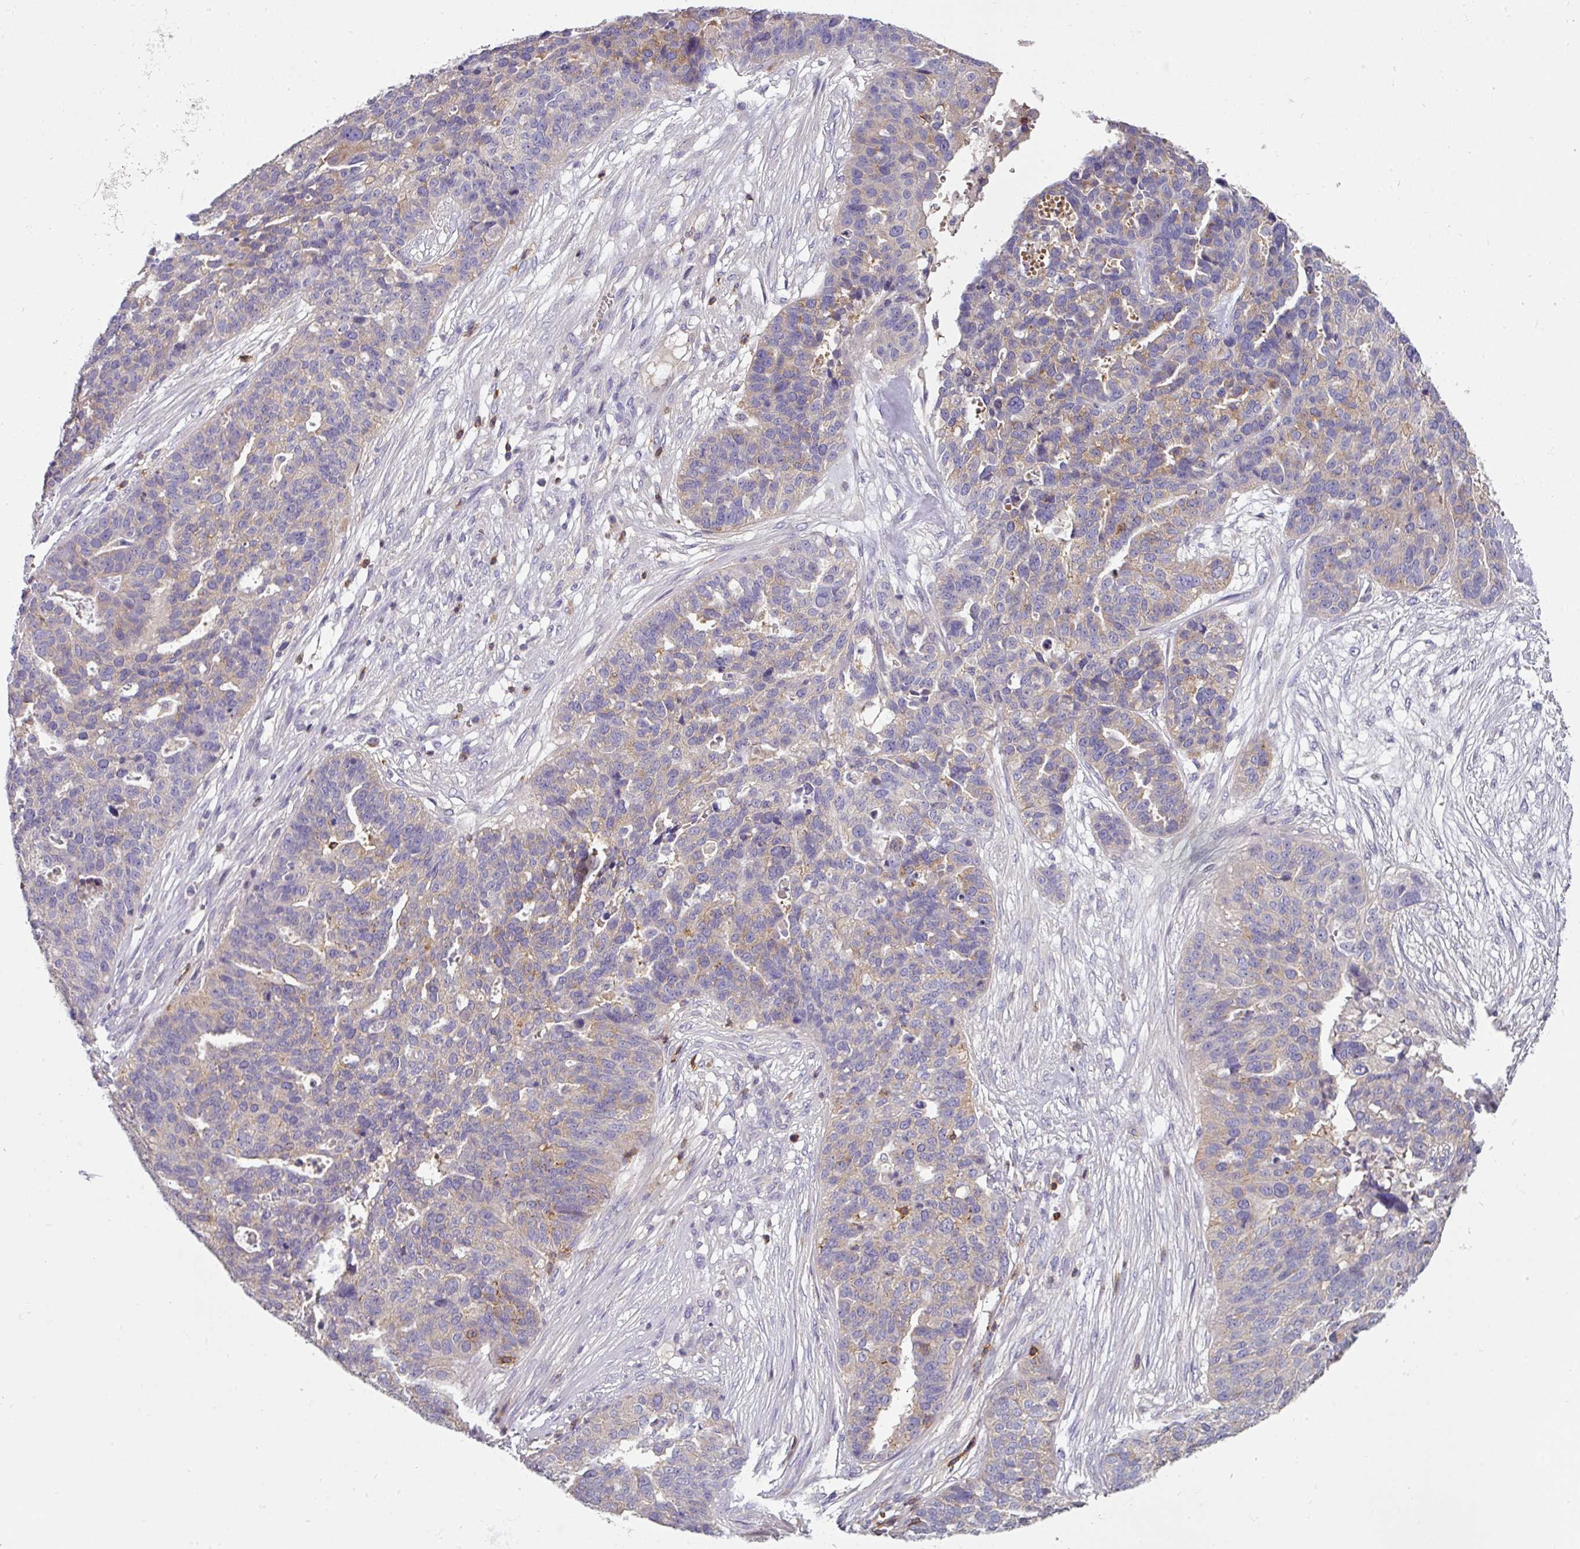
{"staining": {"intensity": "weak", "quantity": "<25%", "location": "cytoplasmic/membranous"}, "tissue": "ovarian cancer", "cell_type": "Tumor cells", "image_type": "cancer", "snomed": [{"axis": "morphology", "description": "Cystadenocarcinoma, serous, NOS"}, {"axis": "topography", "description": "Ovary"}], "caption": "DAB (3,3'-diaminobenzidine) immunohistochemical staining of ovarian serous cystadenocarcinoma displays no significant staining in tumor cells.", "gene": "CD3G", "patient": {"sex": "female", "age": 59}}